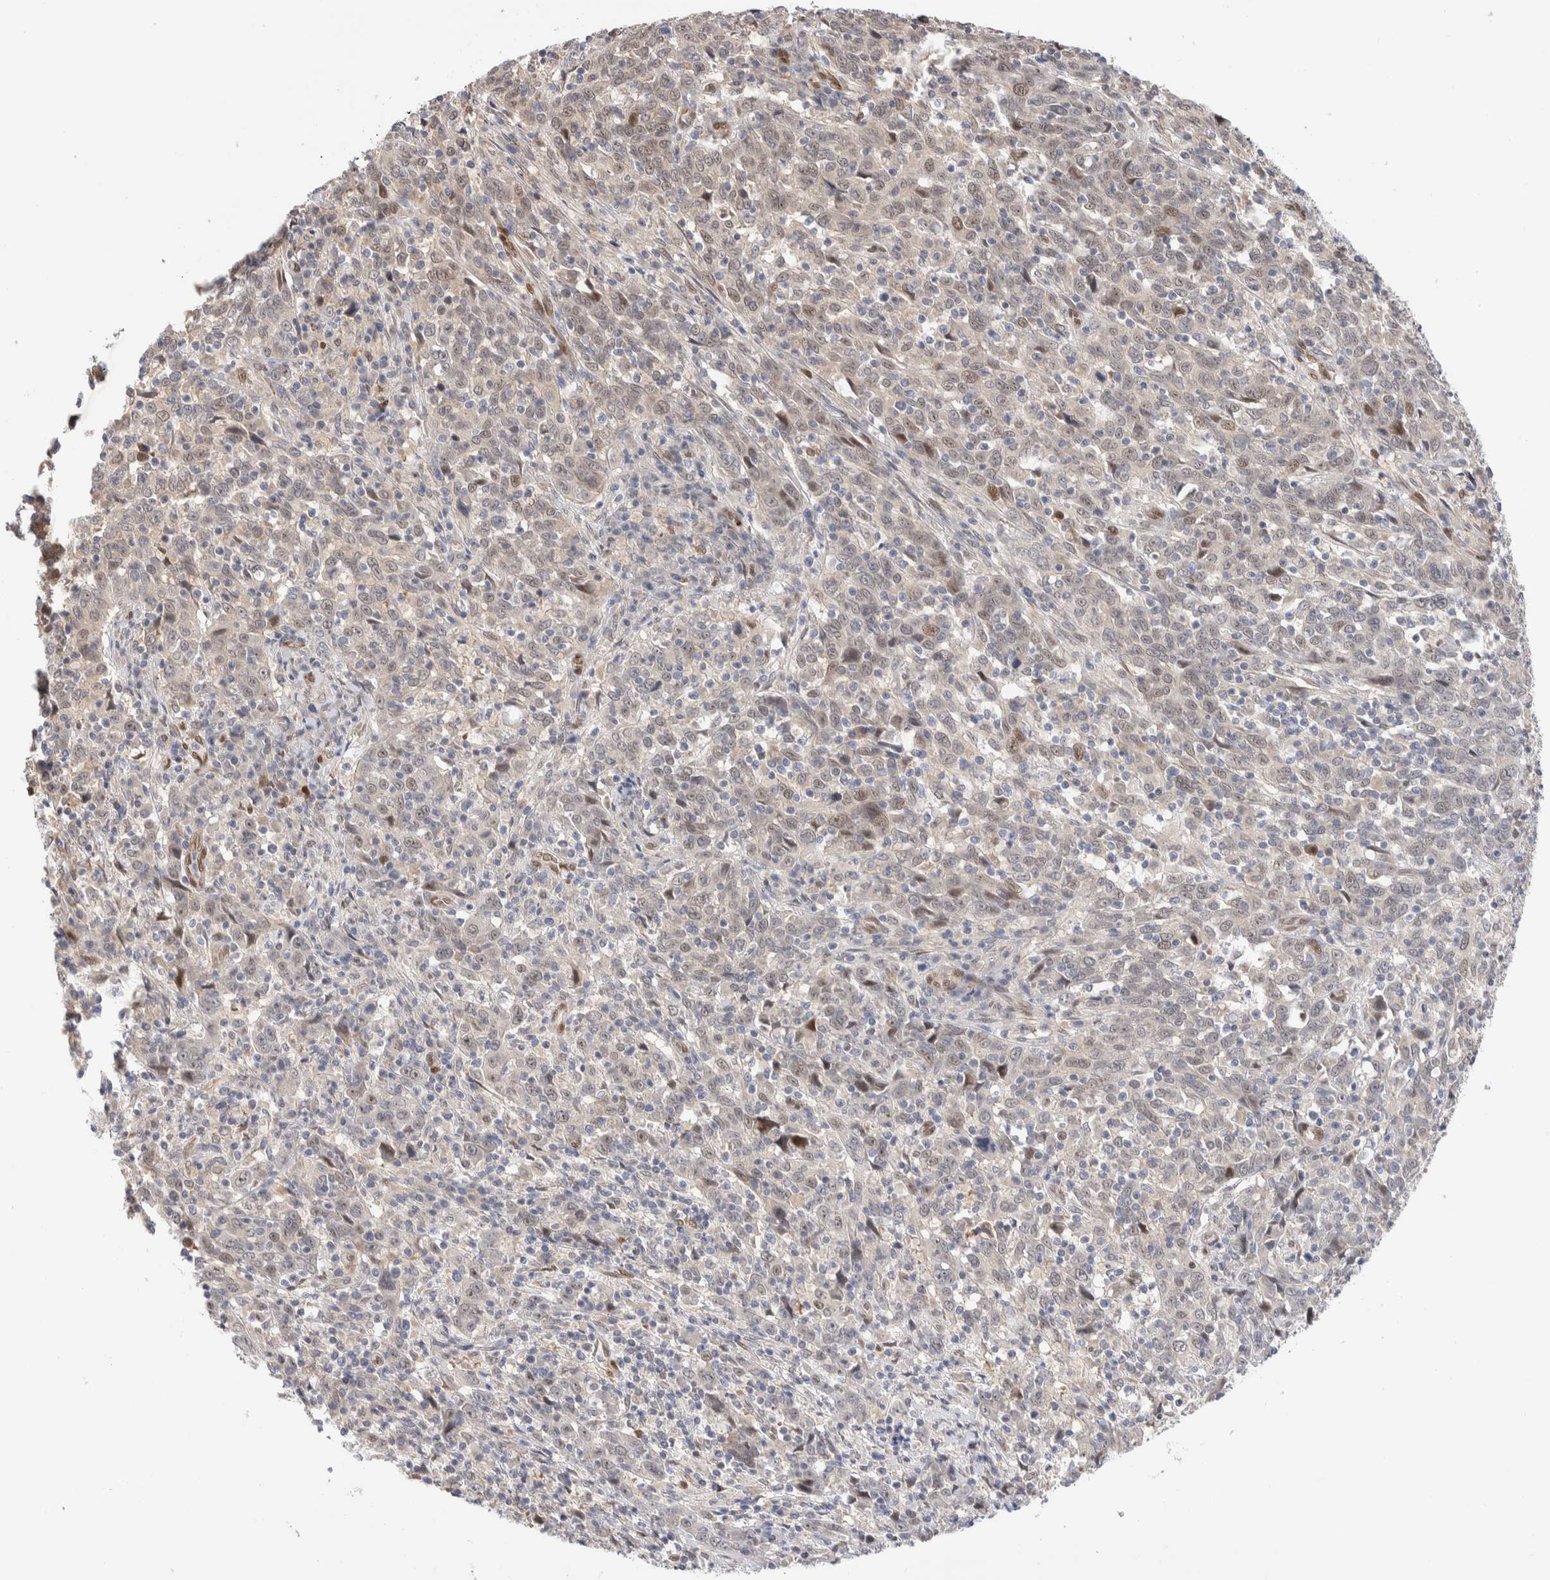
{"staining": {"intensity": "weak", "quantity": "<25%", "location": "nuclear"}, "tissue": "cervical cancer", "cell_type": "Tumor cells", "image_type": "cancer", "snomed": [{"axis": "morphology", "description": "Squamous cell carcinoma, NOS"}, {"axis": "topography", "description": "Cervix"}], "caption": "Tumor cells show no significant protein staining in cervical squamous cell carcinoma.", "gene": "NSMAF", "patient": {"sex": "female", "age": 46}}